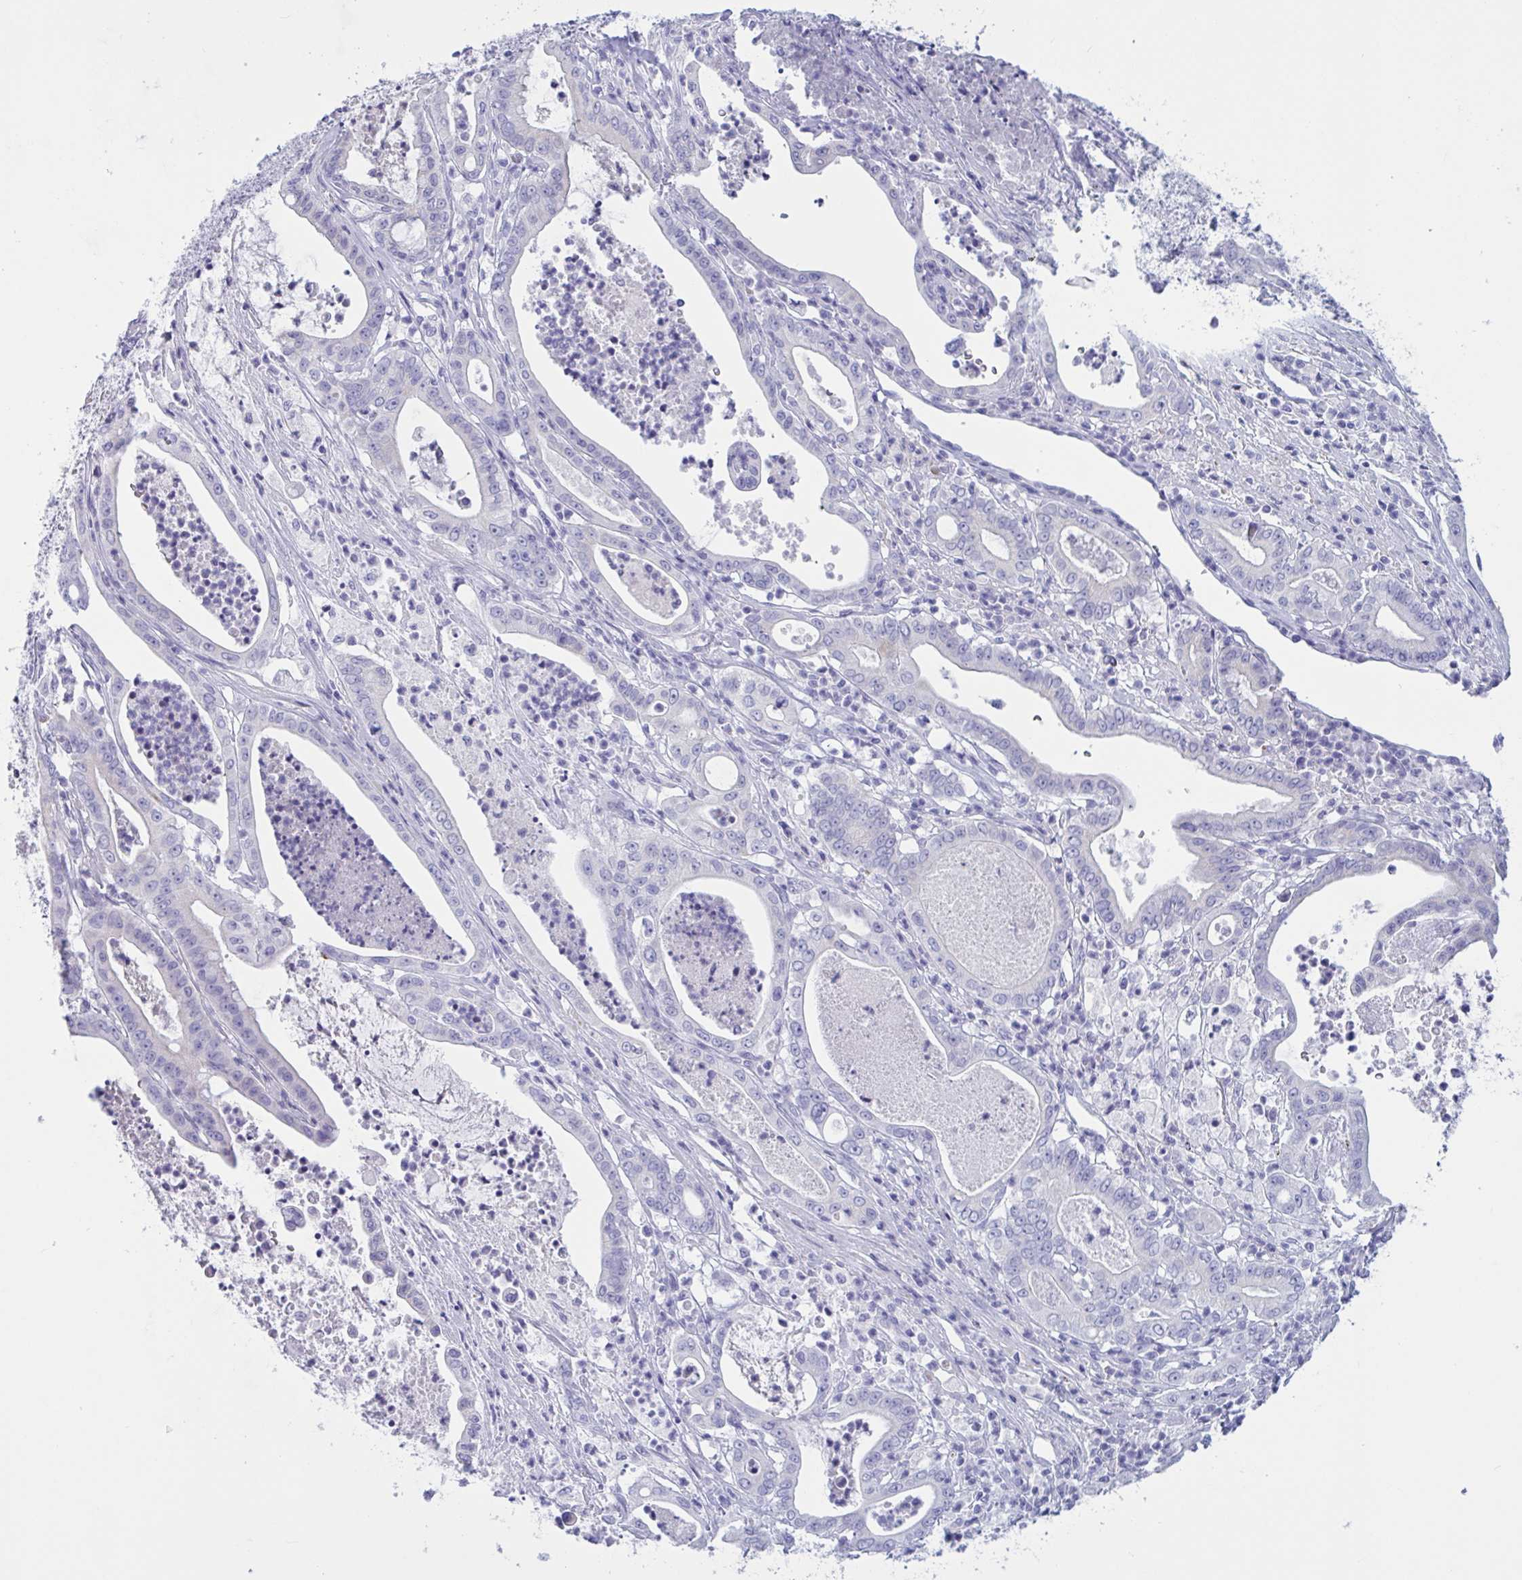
{"staining": {"intensity": "negative", "quantity": "none", "location": "none"}, "tissue": "pancreatic cancer", "cell_type": "Tumor cells", "image_type": "cancer", "snomed": [{"axis": "morphology", "description": "Adenocarcinoma, NOS"}, {"axis": "topography", "description": "Pancreas"}], "caption": "IHC of adenocarcinoma (pancreatic) reveals no staining in tumor cells.", "gene": "OXLD1", "patient": {"sex": "male", "age": 71}}